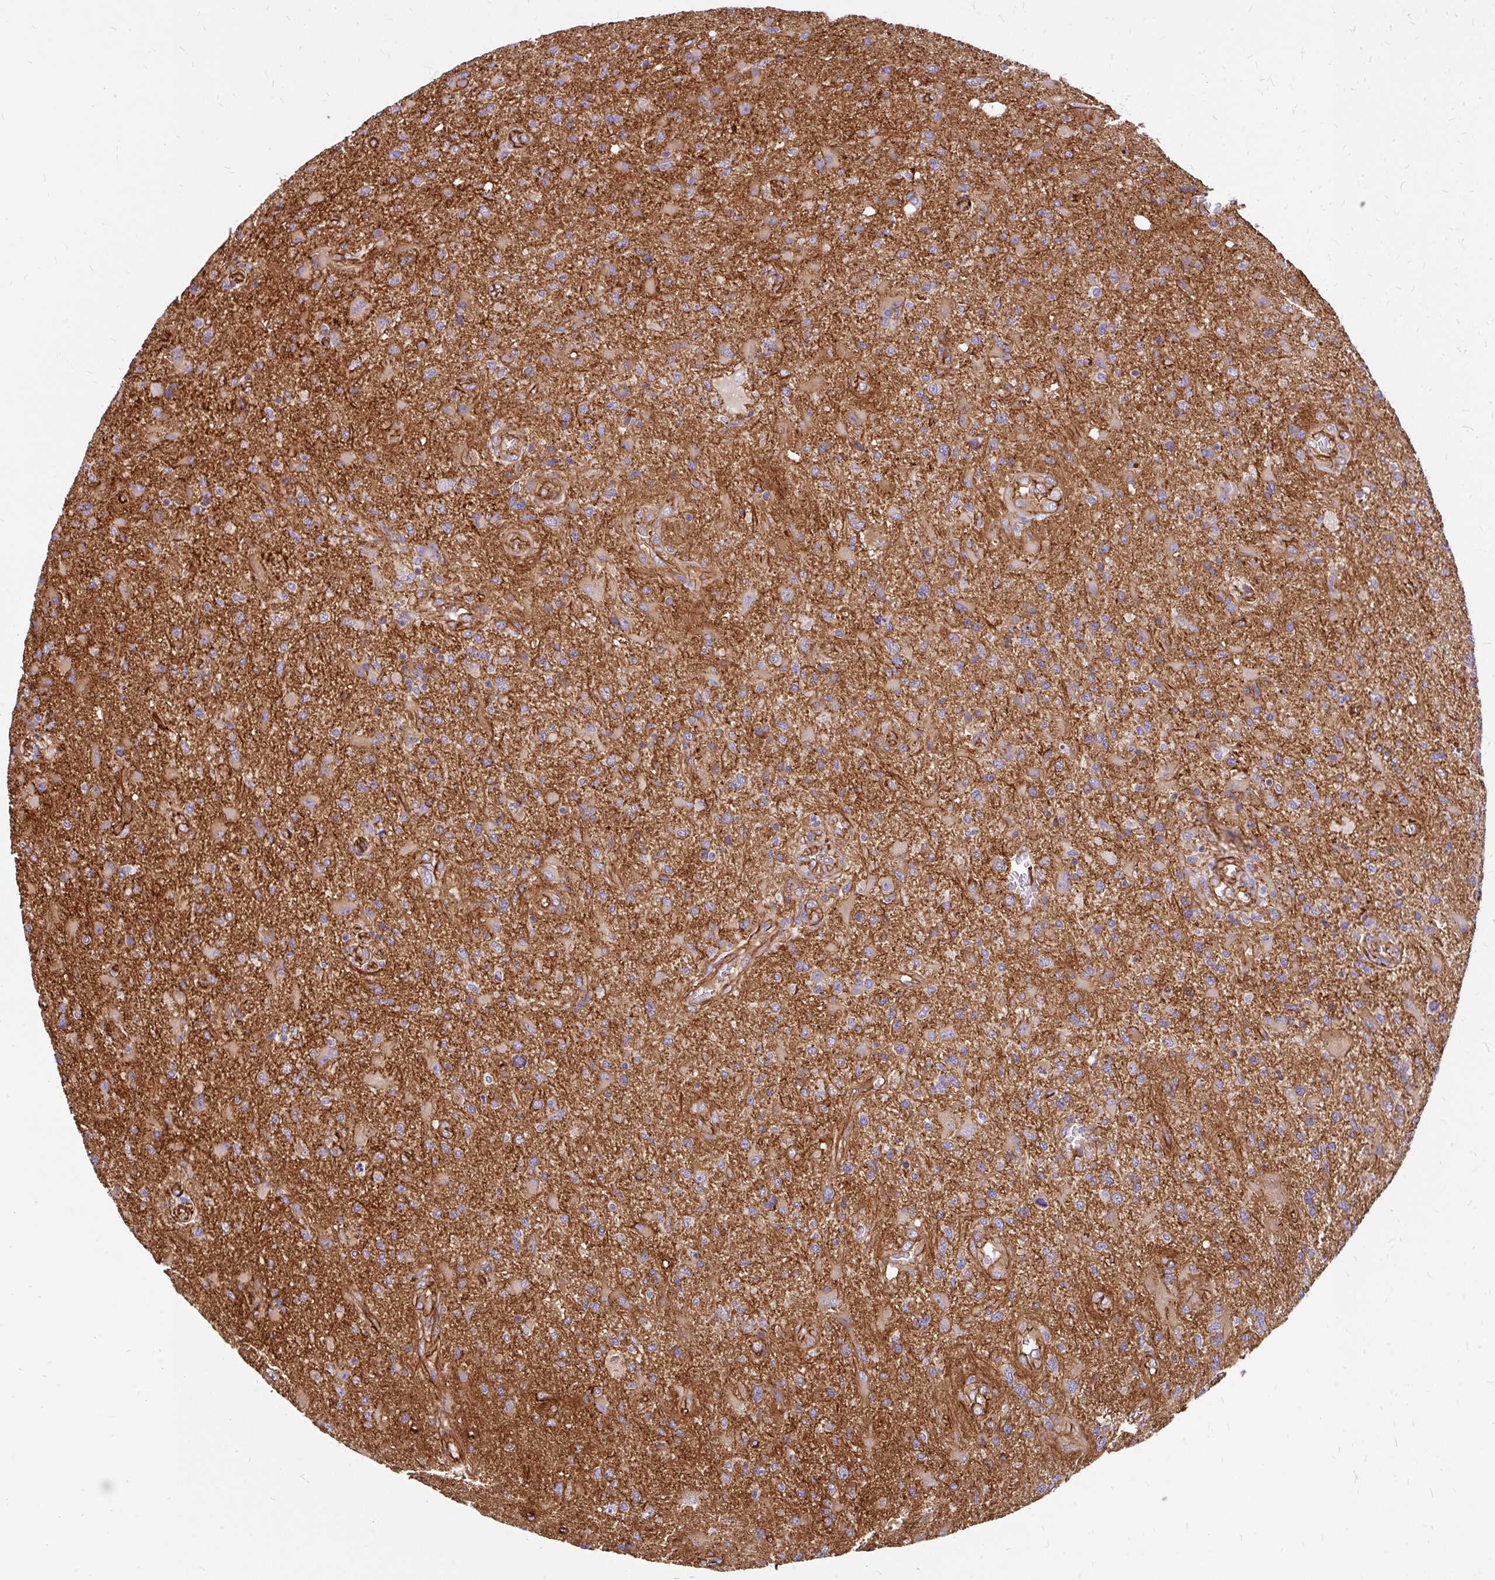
{"staining": {"intensity": "negative", "quantity": "none", "location": "none"}, "tissue": "glioma", "cell_type": "Tumor cells", "image_type": "cancer", "snomed": [{"axis": "morphology", "description": "Glioma, malignant, High grade"}, {"axis": "topography", "description": "Brain"}], "caption": "Tumor cells are negative for protein expression in human glioma. The staining is performed using DAB brown chromogen with nuclei counter-stained in using hematoxylin.", "gene": "MAP1LC3B", "patient": {"sex": "male", "age": 67}}